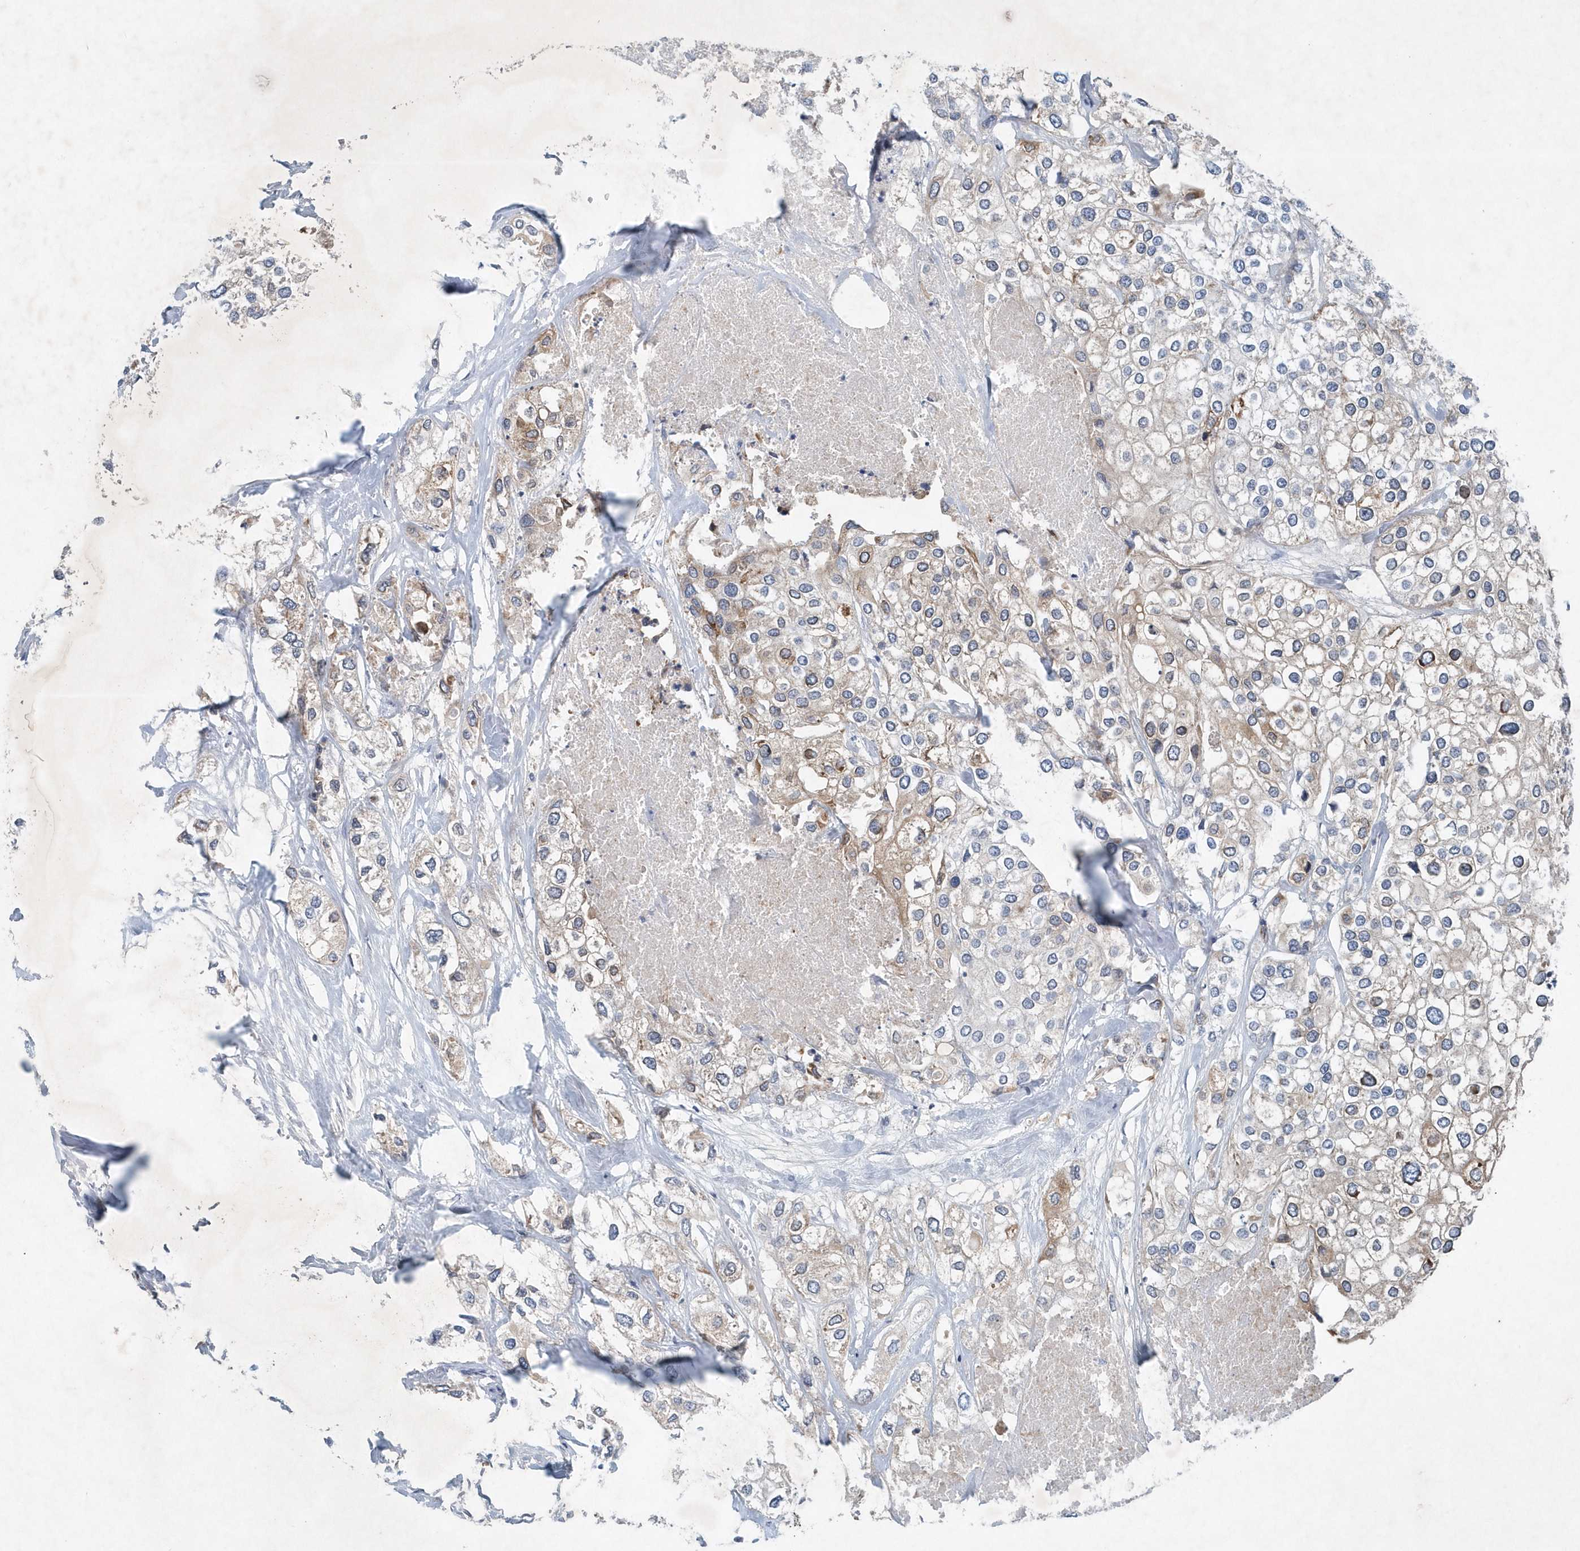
{"staining": {"intensity": "moderate", "quantity": "<25%", "location": "cytoplasmic/membranous"}, "tissue": "urothelial cancer", "cell_type": "Tumor cells", "image_type": "cancer", "snomed": [{"axis": "morphology", "description": "Urothelial carcinoma, High grade"}, {"axis": "topography", "description": "Urinary bladder"}], "caption": "High-grade urothelial carcinoma stained with a protein marker reveals moderate staining in tumor cells.", "gene": "P2RY10", "patient": {"sex": "male", "age": 64}}